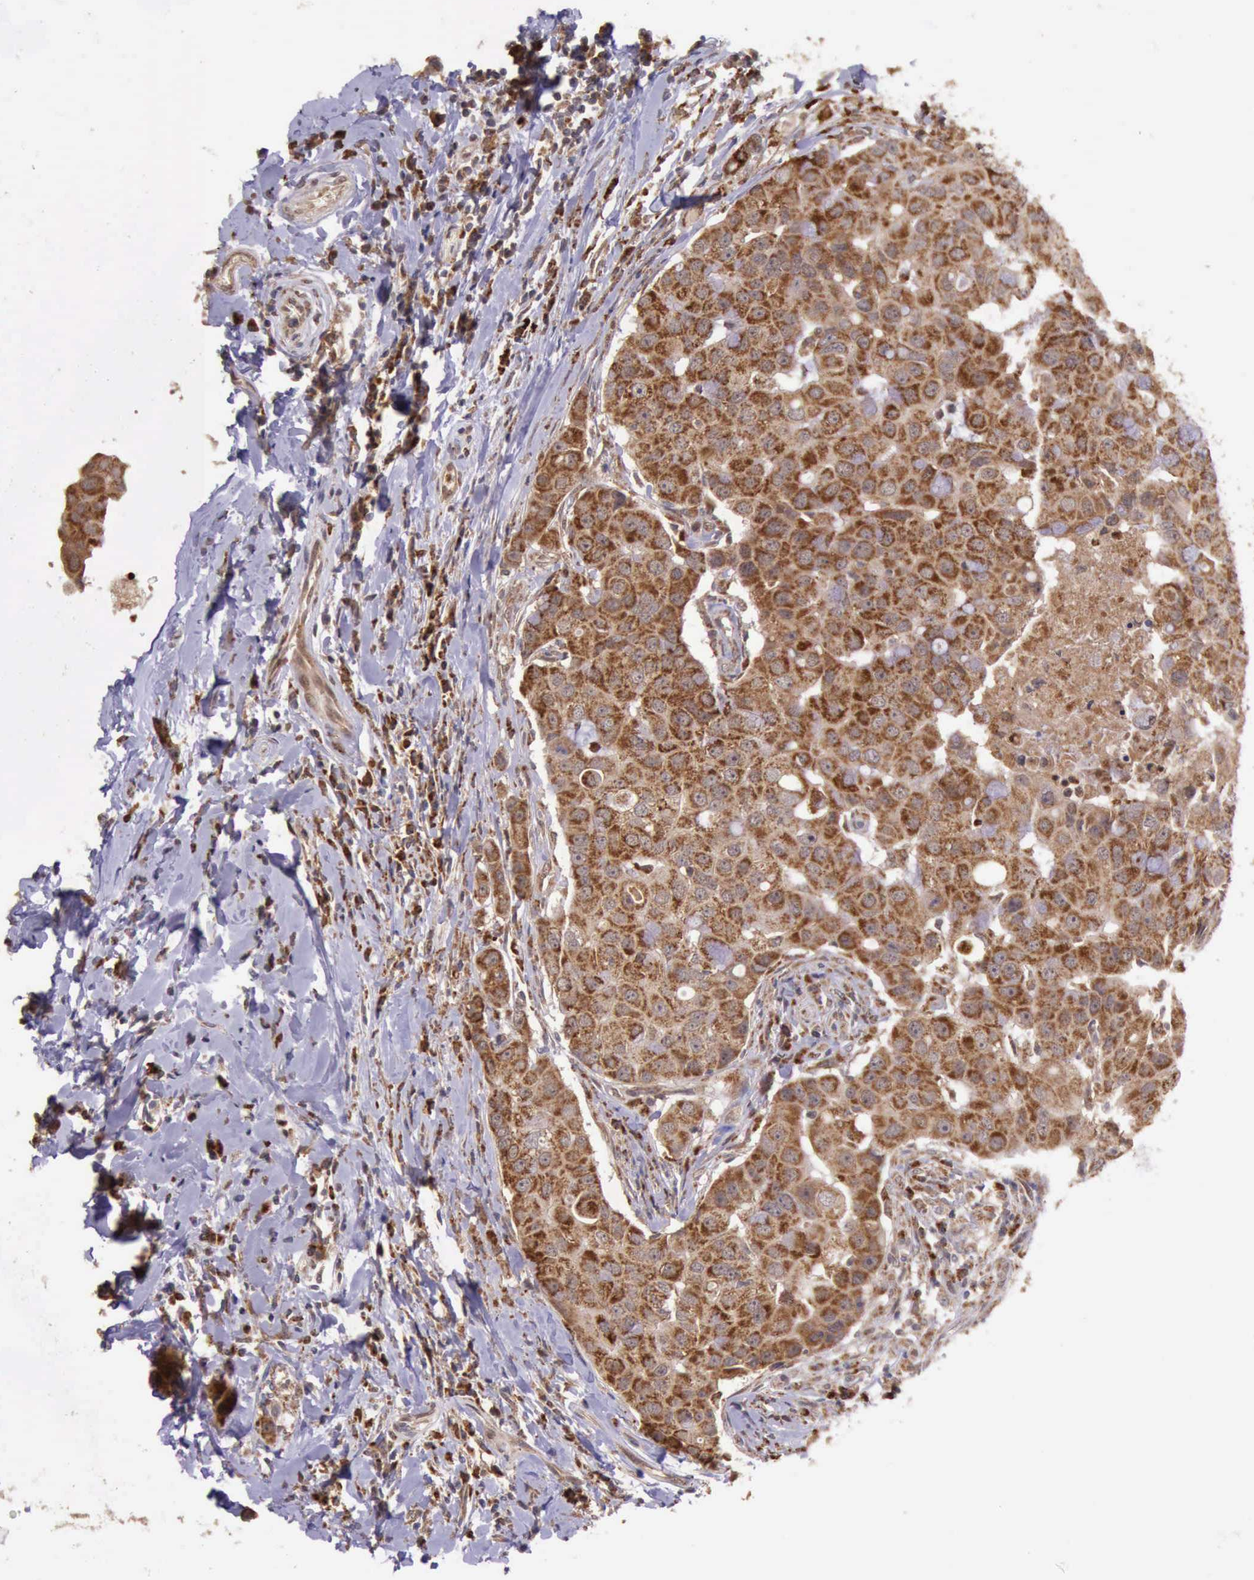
{"staining": {"intensity": "strong", "quantity": ">75%", "location": "cytoplasmic/membranous"}, "tissue": "breast cancer", "cell_type": "Tumor cells", "image_type": "cancer", "snomed": [{"axis": "morphology", "description": "Duct carcinoma"}, {"axis": "topography", "description": "Breast"}], "caption": "Breast cancer stained for a protein shows strong cytoplasmic/membranous positivity in tumor cells.", "gene": "ARMCX3", "patient": {"sex": "female", "age": 27}}